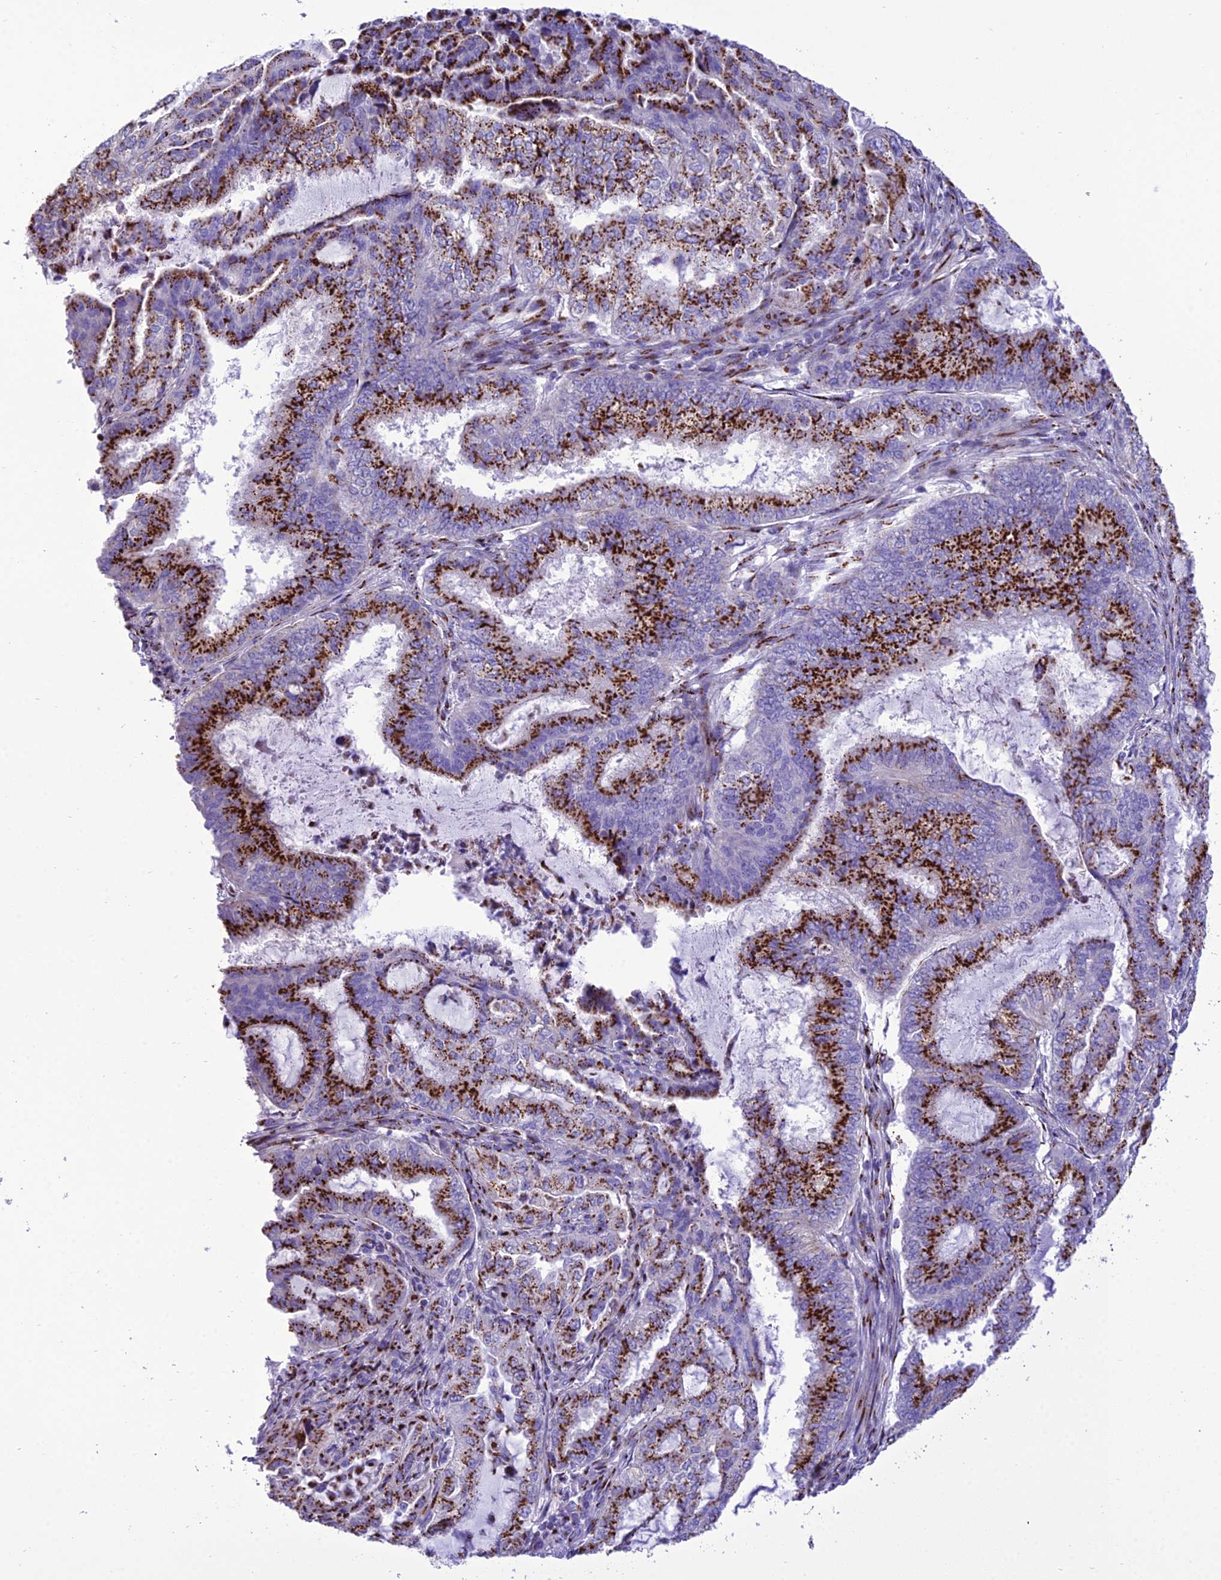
{"staining": {"intensity": "strong", "quantity": ">75%", "location": "cytoplasmic/membranous"}, "tissue": "endometrial cancer", "cell_type": "Tumor cells", "image_type": "cancer", "snomed": [{"axis": "morphology", "description": "Adenocarcinoma, NOS"}, {"axis": "topography", "description": "Endometrium"}], "caption": "Immunohistochemistry (IHC) of endometrial cancer demonstrates high levels of strong cytoplasmic/membranous expression in approximately >75% of tumor cells.", "gene": "GOLM2", "patient": {"sex": "female", "age": 51}}